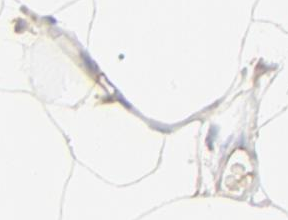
{"staining": {"intensity": "negative", "quantity": "none", "location": "none"}, "tissue": "adipose tissue", "cell_type": "Adipocytes", "image_type": "normal", "snomed": [{"axis": "morphology", "description": "Normal tissue, NOS"}, {"axis": "morphology", "description": "Duct carcinoma"}, {"axis": "topography", "description": "Breast"}, {"axis": "topography", "description": "Adipose tissue"}], "caption": "Protein analysis of unremarkable adipose tissue exhibits no significant staining in adipocytes. The staining is performed using DAB brown chromogen with nuclei counter-stained in using hematoxylin.", "gene": "FANCB", "patient": {"sex": "female", "age": 37}}